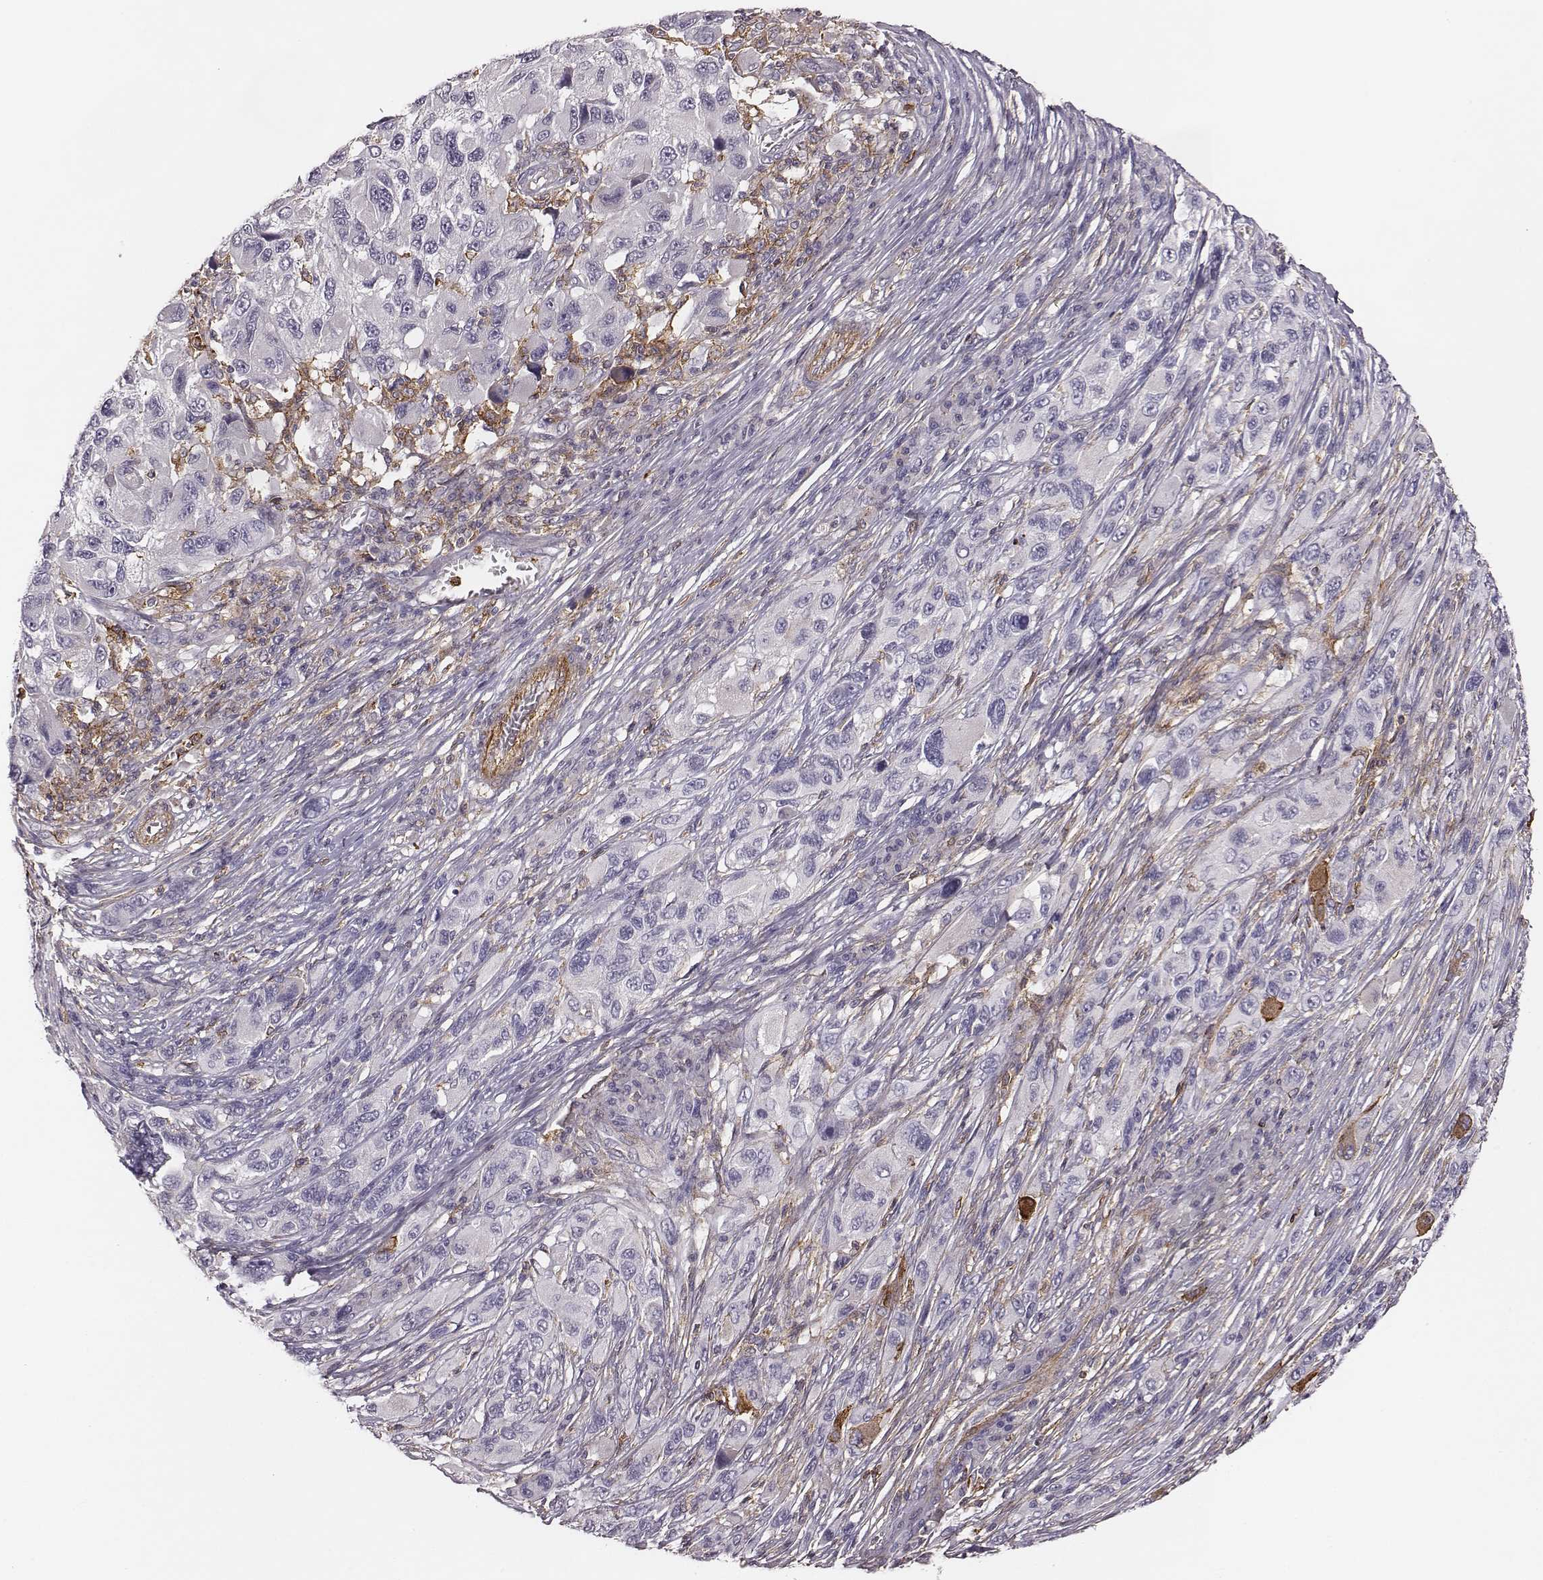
{"staining": {"intensity": "negative", "quantity": "none", "location": "none"}, "tissue": "melanoma", "cell_type": "Tumor cells", "image_type": "cancer", "snomed": [{"axis": "morphology", "description": "Malignant melanoma, NOS"}, {"axis": "topography", "description": "Skin"}], "caption": "Tumor cells show no significant protein positivity in melanoma. (DAB (3,3'-diaminobenzidine) immunohistochemistry with hematoxylin counter stain).", "gene": "ZYX", "patient": {"sex": "male", "age": 53}}